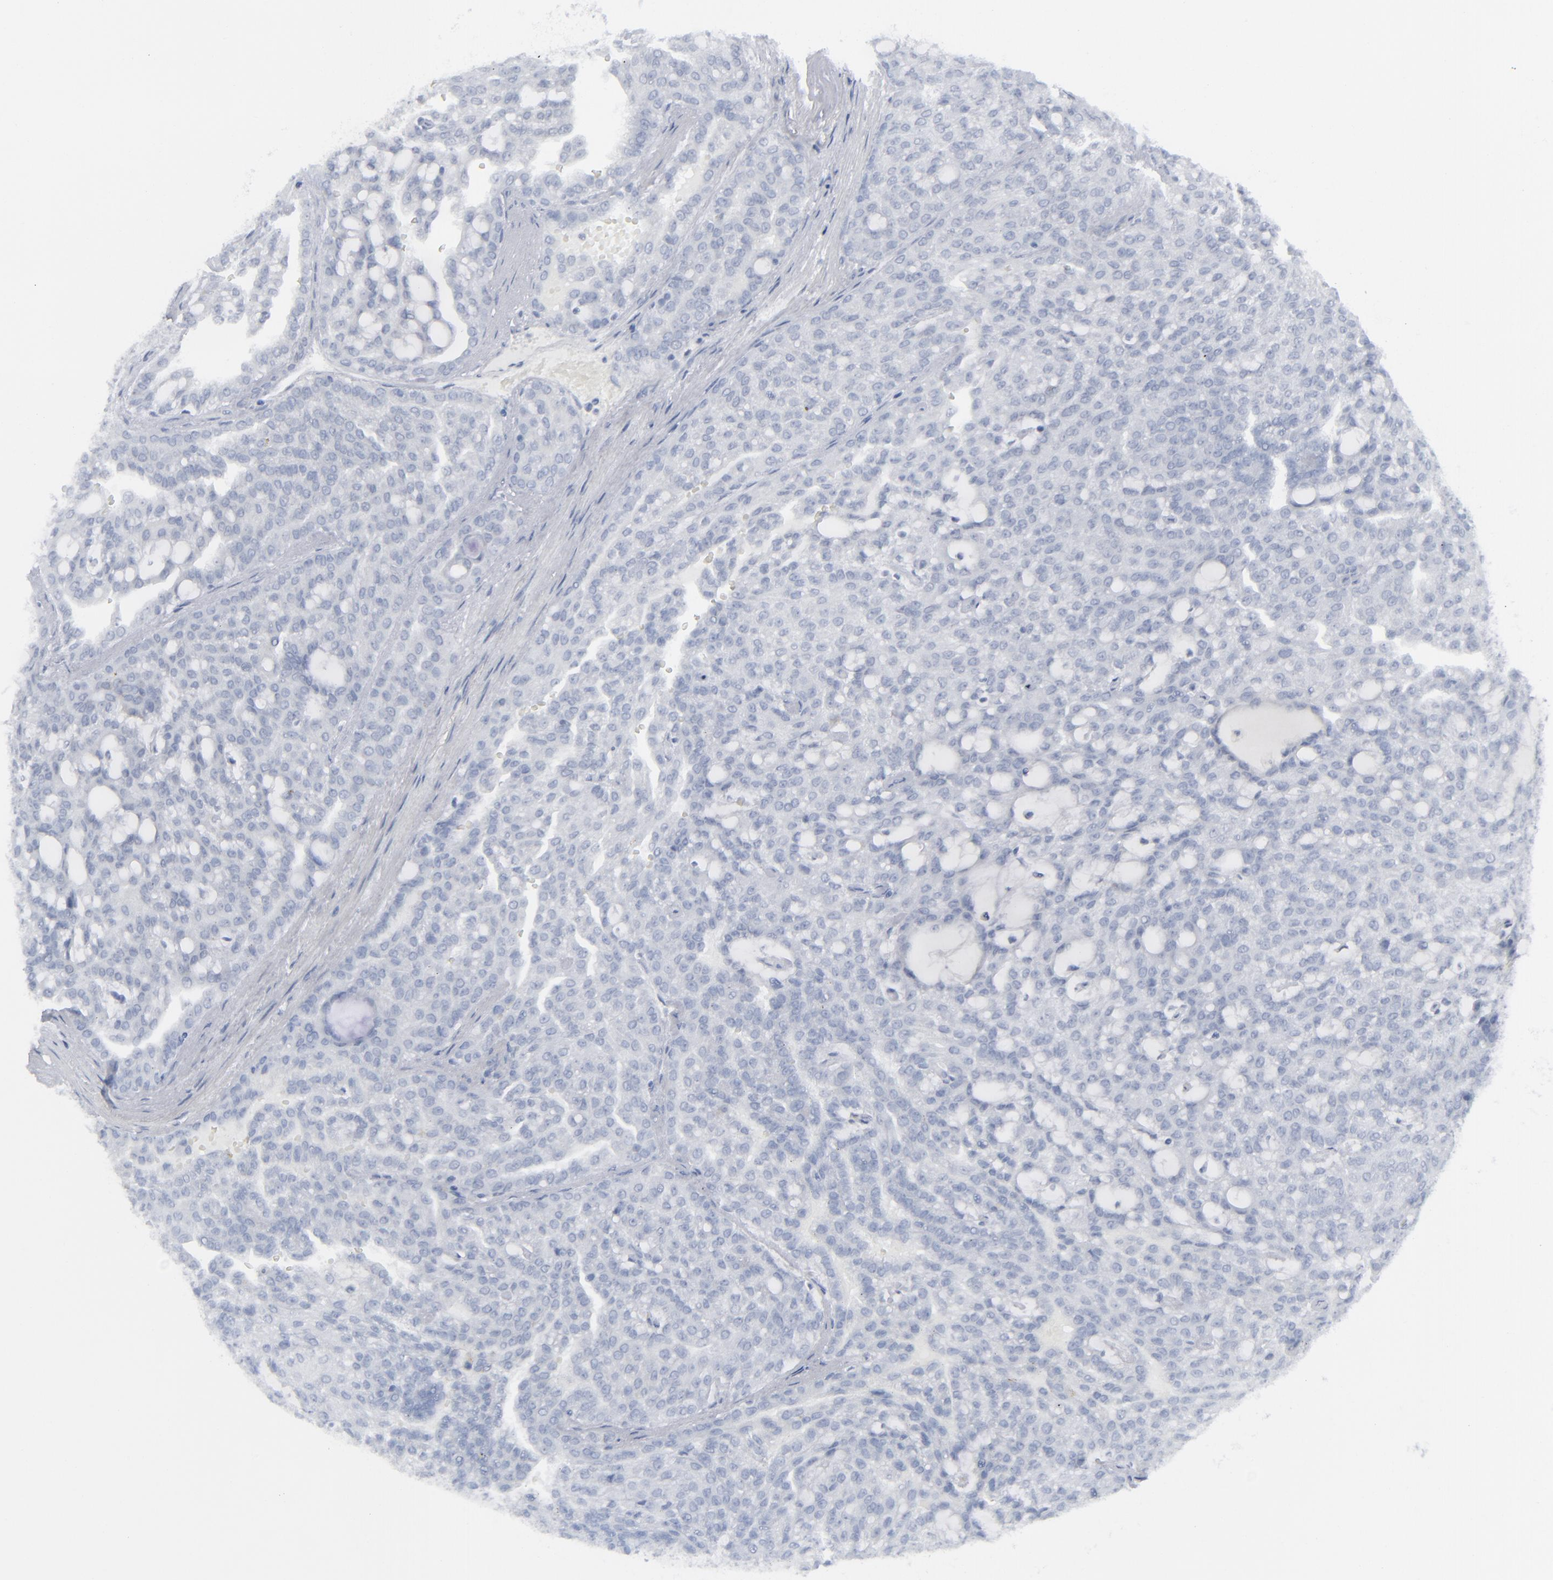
{"staining": {"intensity": "negative", "quantity": "none", "location": "none"}, "tissue": "renal cancer", "cell_type": "Tumor cells", "image_type": "cancer", "snomed": [{"axis": "morphology", "description": "Adenocarcinoma, NOS"}, {"axis": "topography", "description": "Kidney"}], "caption": "A high-resolution photomicrograph shows immunohistochemistry (IHC) staining of renal cancer (adenocarcinoma), which demonstrates no significant positivity in tumor cells. (Stains: DAB IHC with hematoxylin counter stain, Microscopy: brightfield microscopy at high magnification).", "gene": "NUP88", "patient": {"sex": "male", "age": 63}}